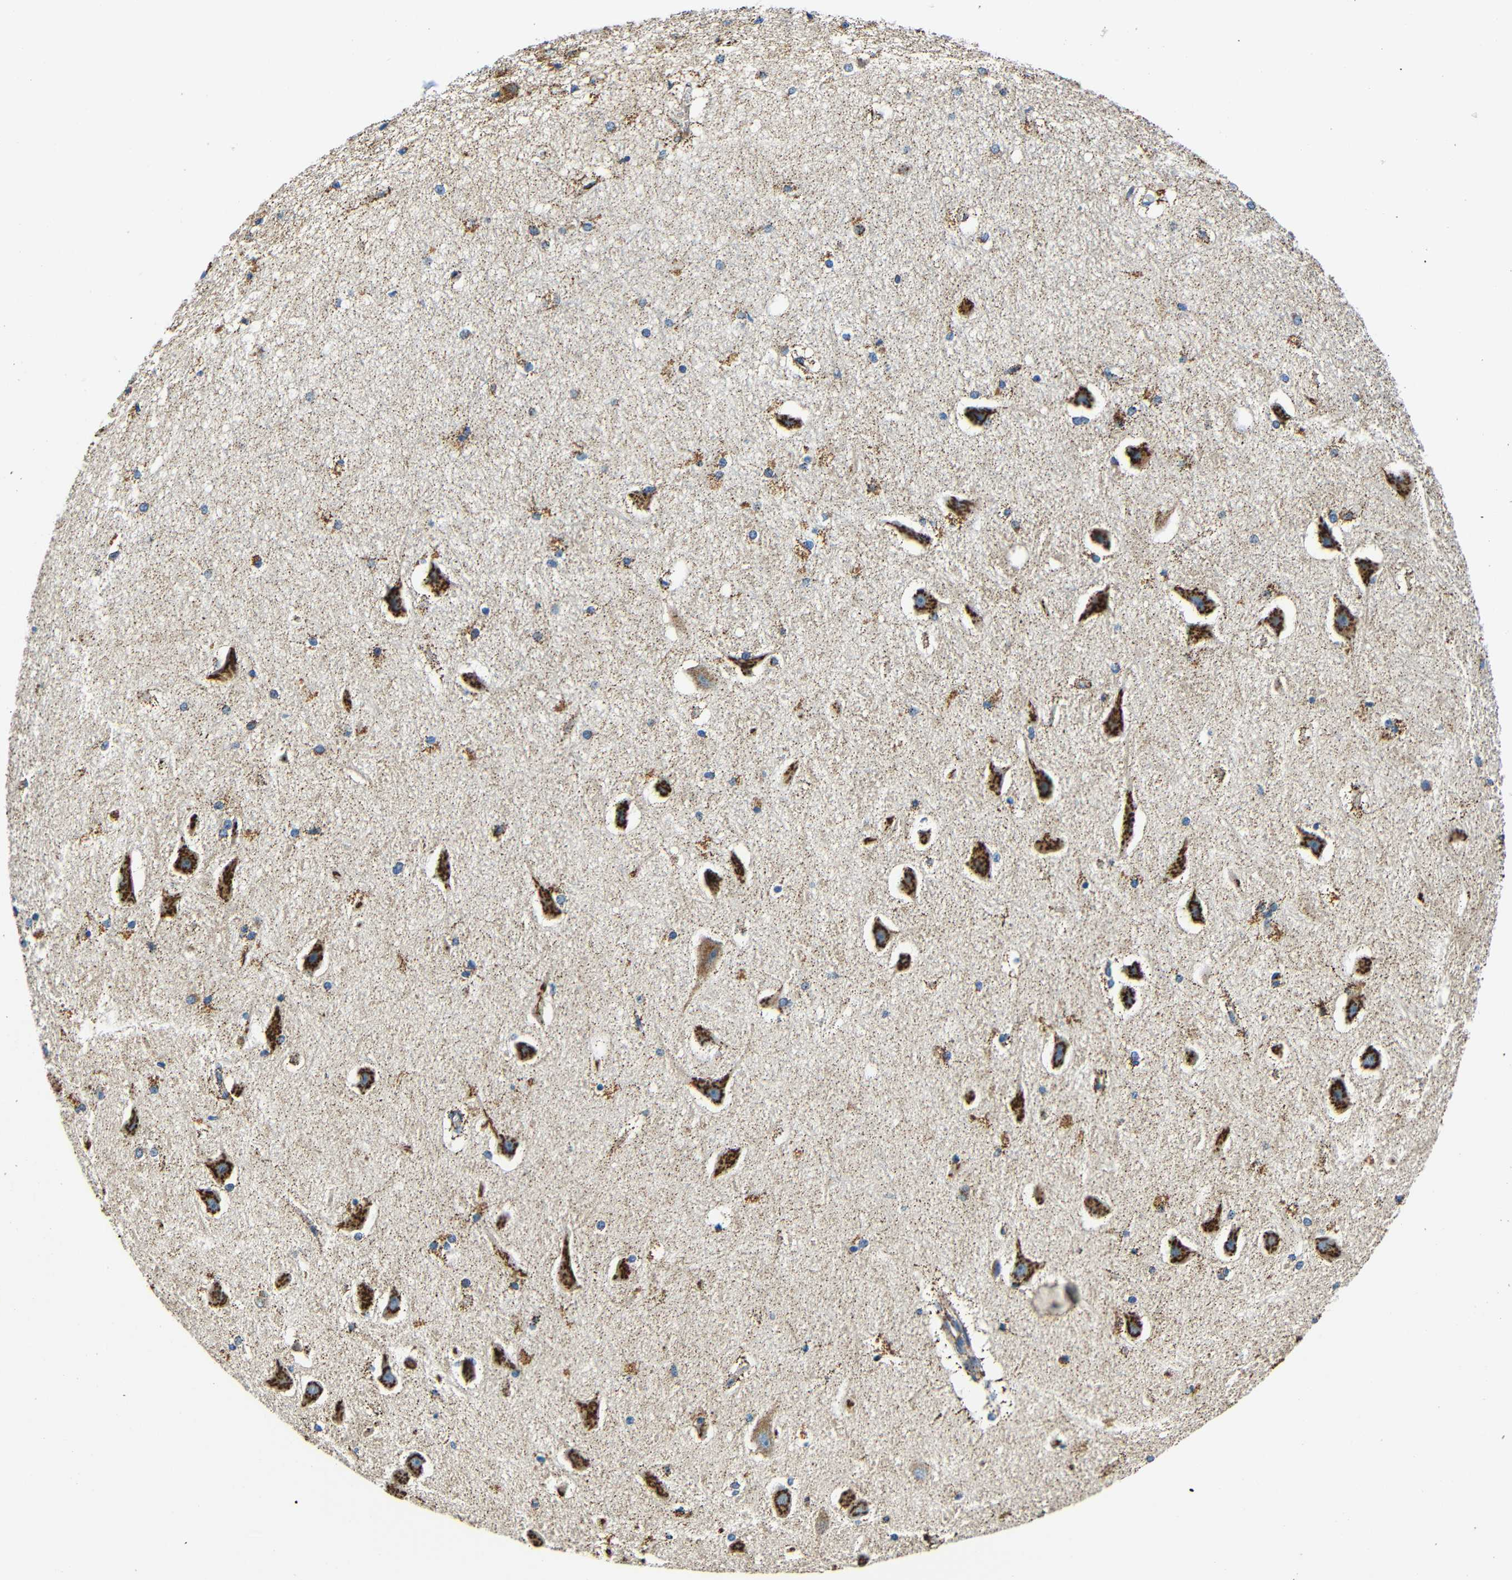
{"staining": {"intensity": "moderate", "quantity": "<25%", "location": "cytoplasmic/membranous"}, "tissue": "hippocampus", "cell_type": "Glial cells", "image_type": "normal", "snomed": [{"axis": "morphology", "description": "Normal tissue, NOS"}, {"axis": "topography", "description": "Hippocampus"}], "caption": "The image shows staining of benign hippocampus, revealing moderate cytoplasmic/membranous protein expression (brown color) within glial cells. (Stains: DAB (3,3'-diaminobenzidine) in brown, nuclei in blue, Microscopy: brightfield microscopy at high magnification).", "gene": "GALNT18", "patient": {"sex": "female", "age": 19}}